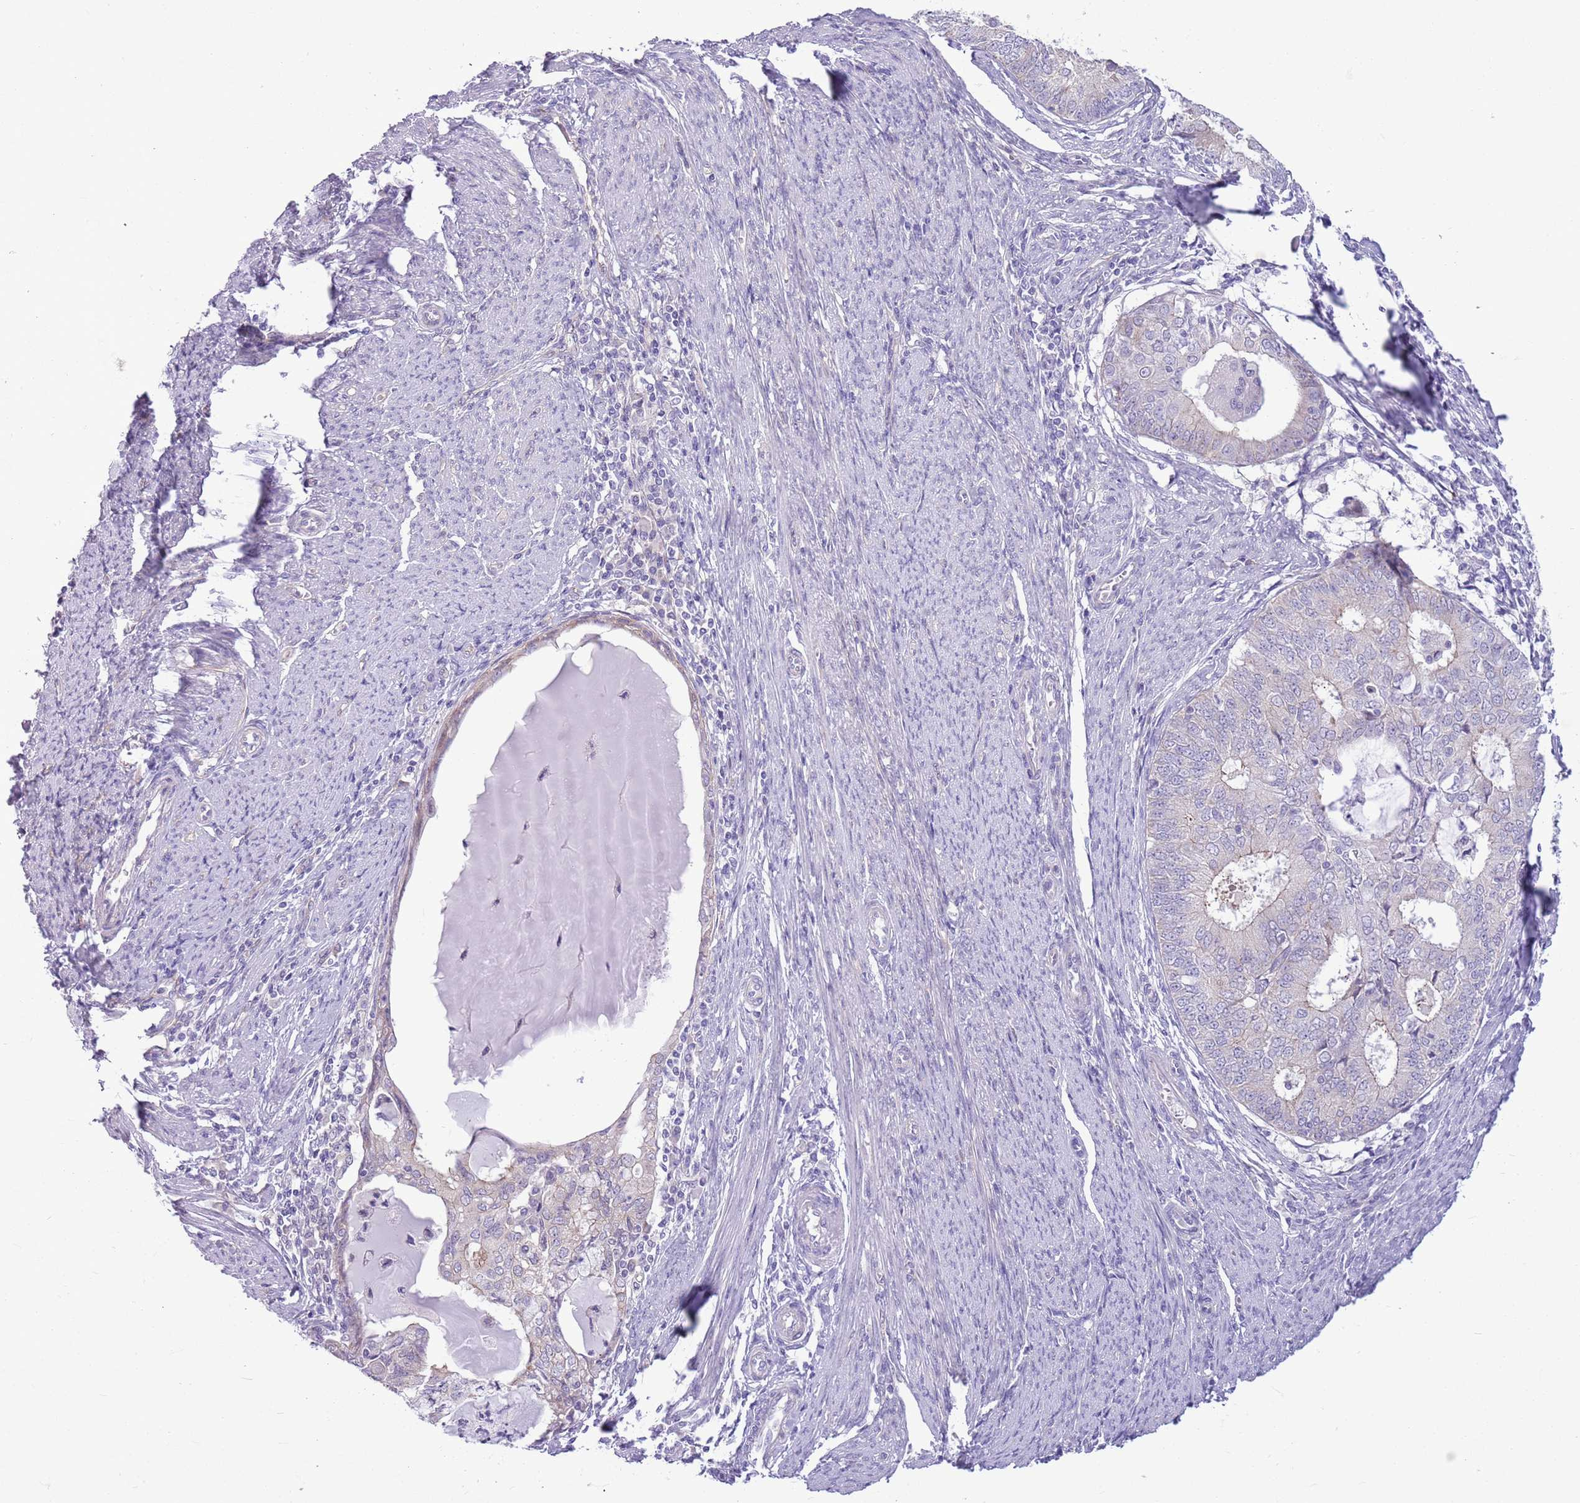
{"staining": {"intensity": "negative", "quantity": "none", "location": "none"}, "tissue": "endometrial cancer", "cell_type": "Tumor cells", "image_type": "cancer", "snomed": [{"axis": "morphology", "description": "Adenocarcinoma, NOS"}, {"axis": "topography", "description": "Endometrium"}], "caption": "Endometrial adenocarcinoma stained for a protein using immunohistochemistry (IHC) shows no expression tumor cells.", "gene": "PARP8", "patient": {"sex": "female", "age": 57}}